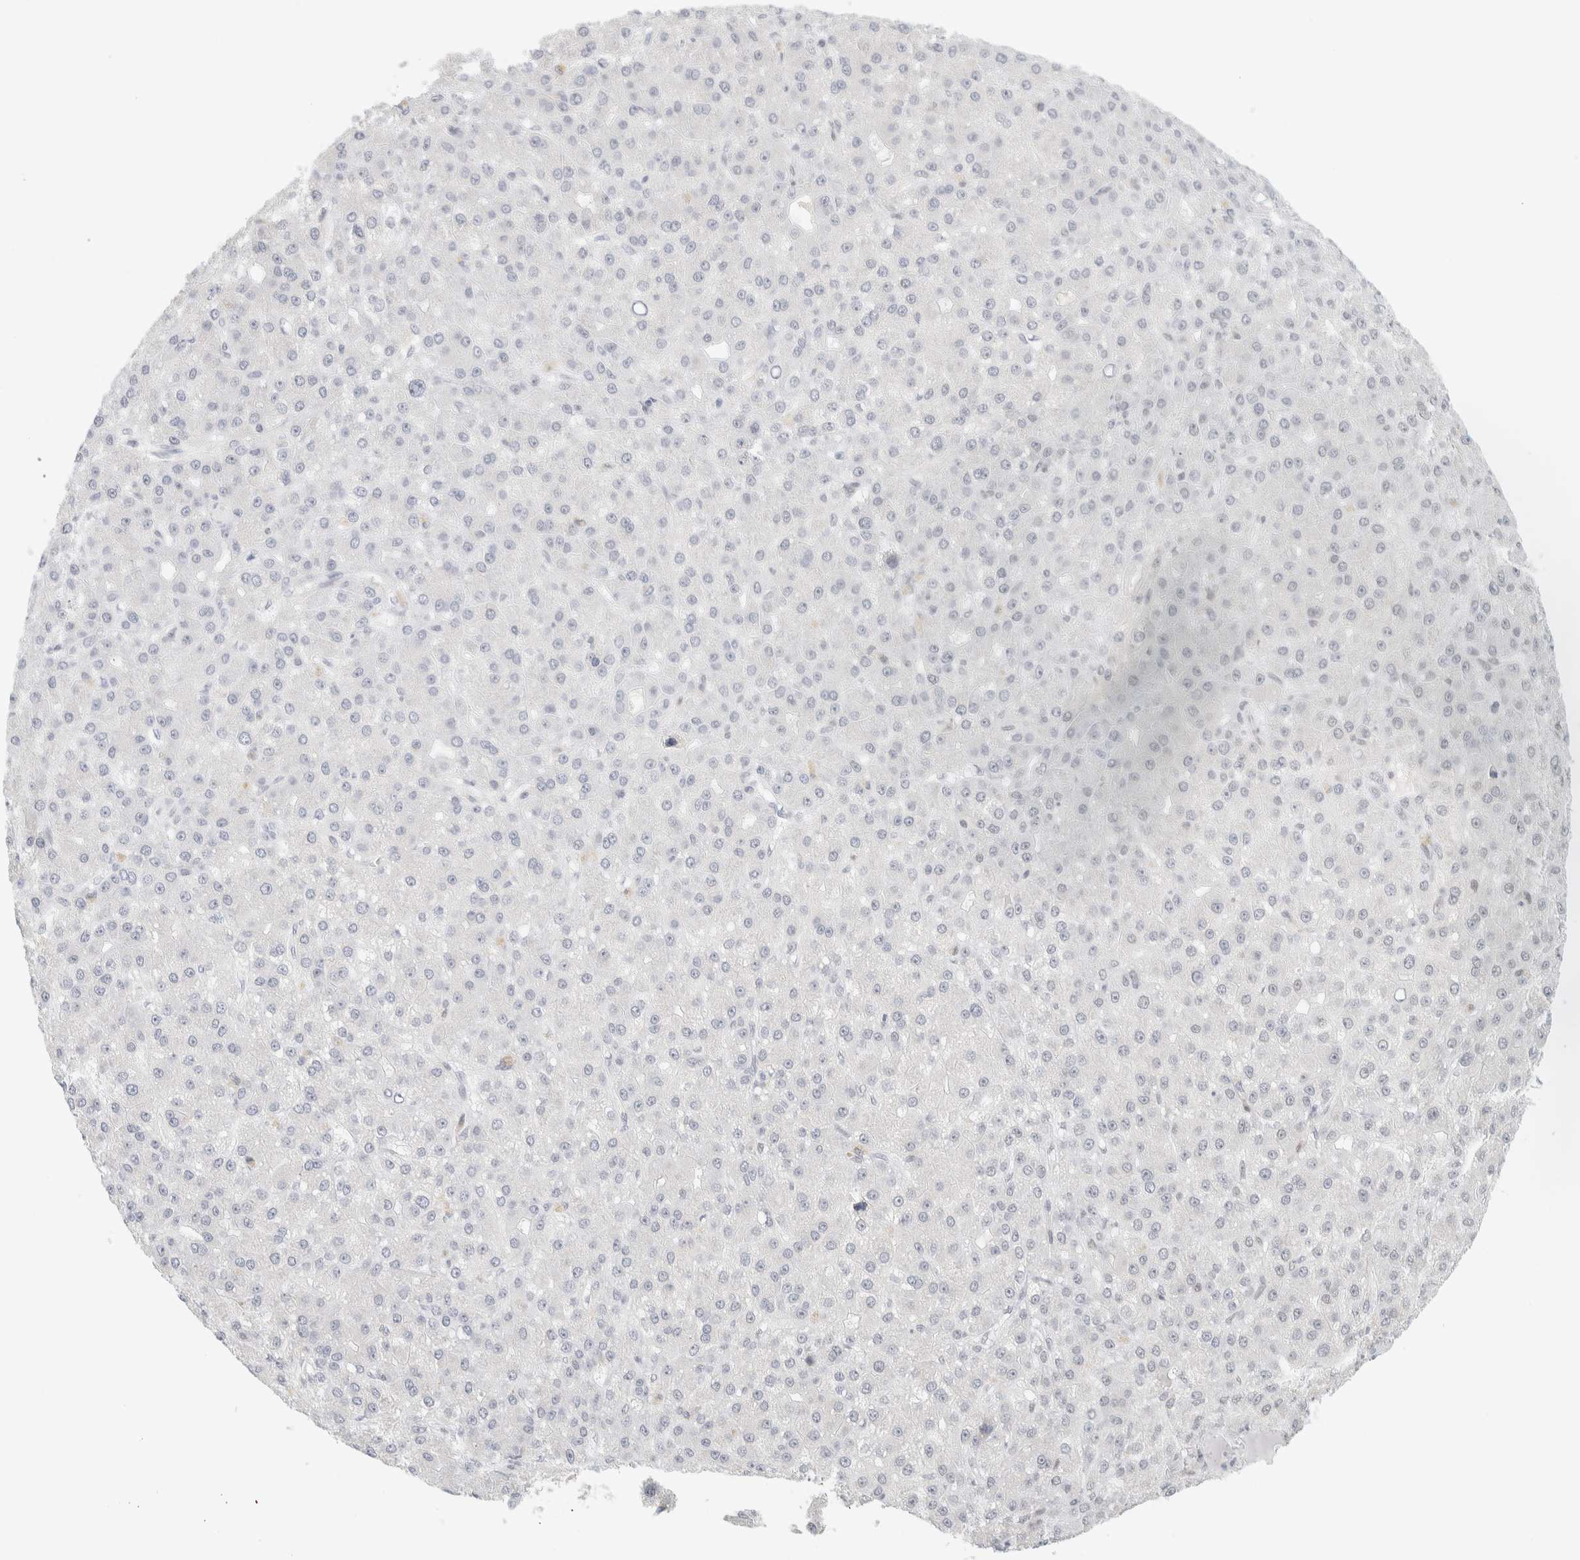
{"staining": {"intensity": "negative", "quantity": "none", "location": "none"}, "tissue": "liver cancer", "cell_type": "Tumor cells", "image_type": "cancer", "snomed": [{"axis": "morphology", "description": "Carcinoma, Hepatocellular, NOS"}, {"axis": "topography", "description": "Liver"}], "caption": "Immunohistochemistry (IHC) histopathology image of neoplastic tissue: human liver hepatocellular carcinoma stained with DAB reveals no significant protein positivity in tumor cells. (Immunohistochemistry, brightfield microscopy, high magnification).", "gene": "CDH17", "patient": {"sex": "male", "age": 67}}